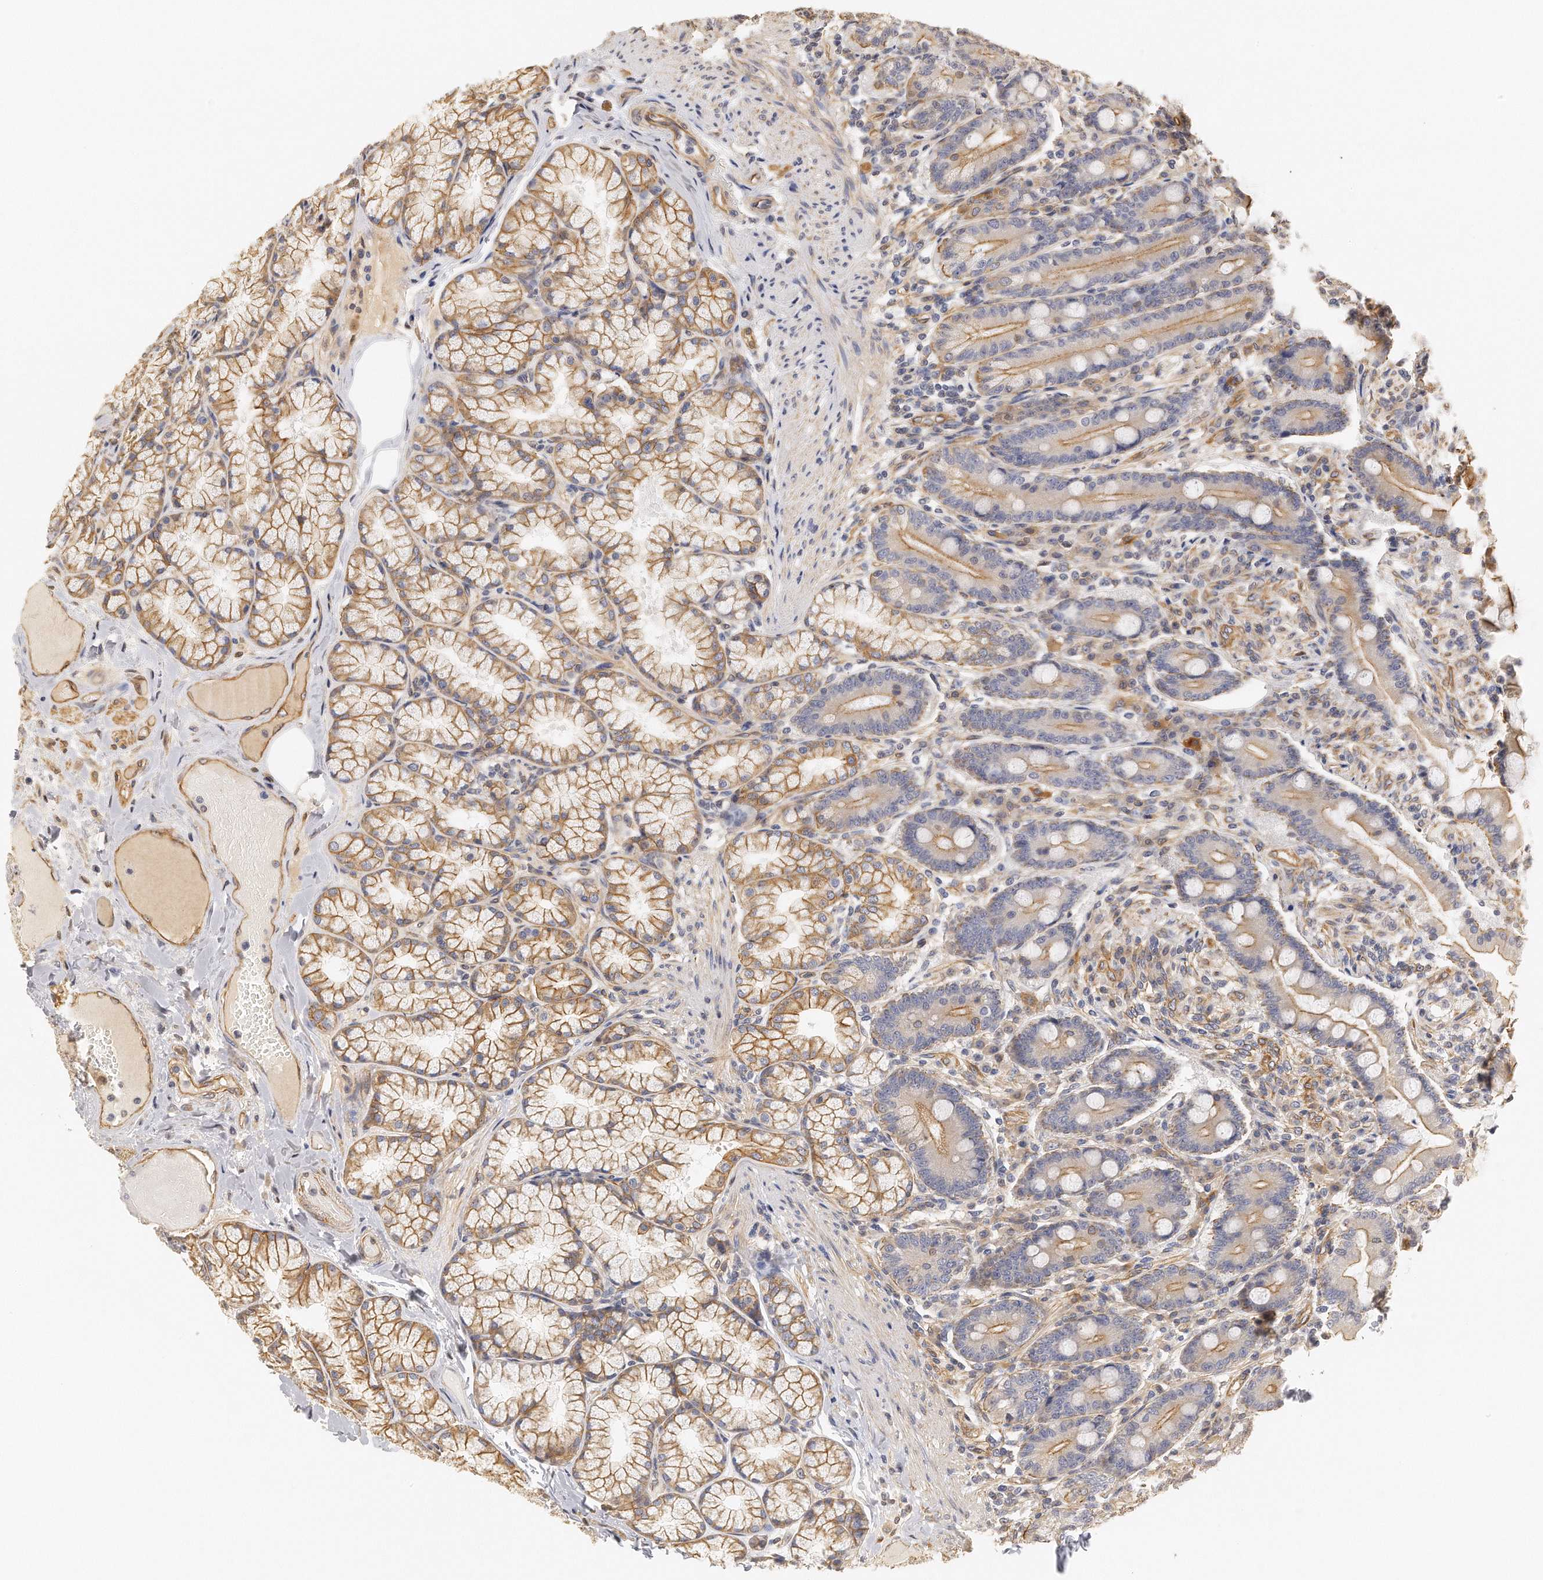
{"staining": {"intensity": "moderate", "quantity": ">75%", "location": "cytoplasmic/membranous"}, "tissue": "duodenum", "cell_type": "Glandular cells", "image_type": "normal", "snomed": [{"axis": "morphology", "description": "Normal tissue, NOS"}, {"axis": "topography", "description": "Duodenum"}], "caption": "A photomicrograph showing moderate cytoplasmic/membranous expression in approximately >75% of glandular cells in unremarkable duodenum, as visualized by brown immunohistochemical staining.", "gene": "CHST7", "patient": {"sex": "female", "age": 64}}